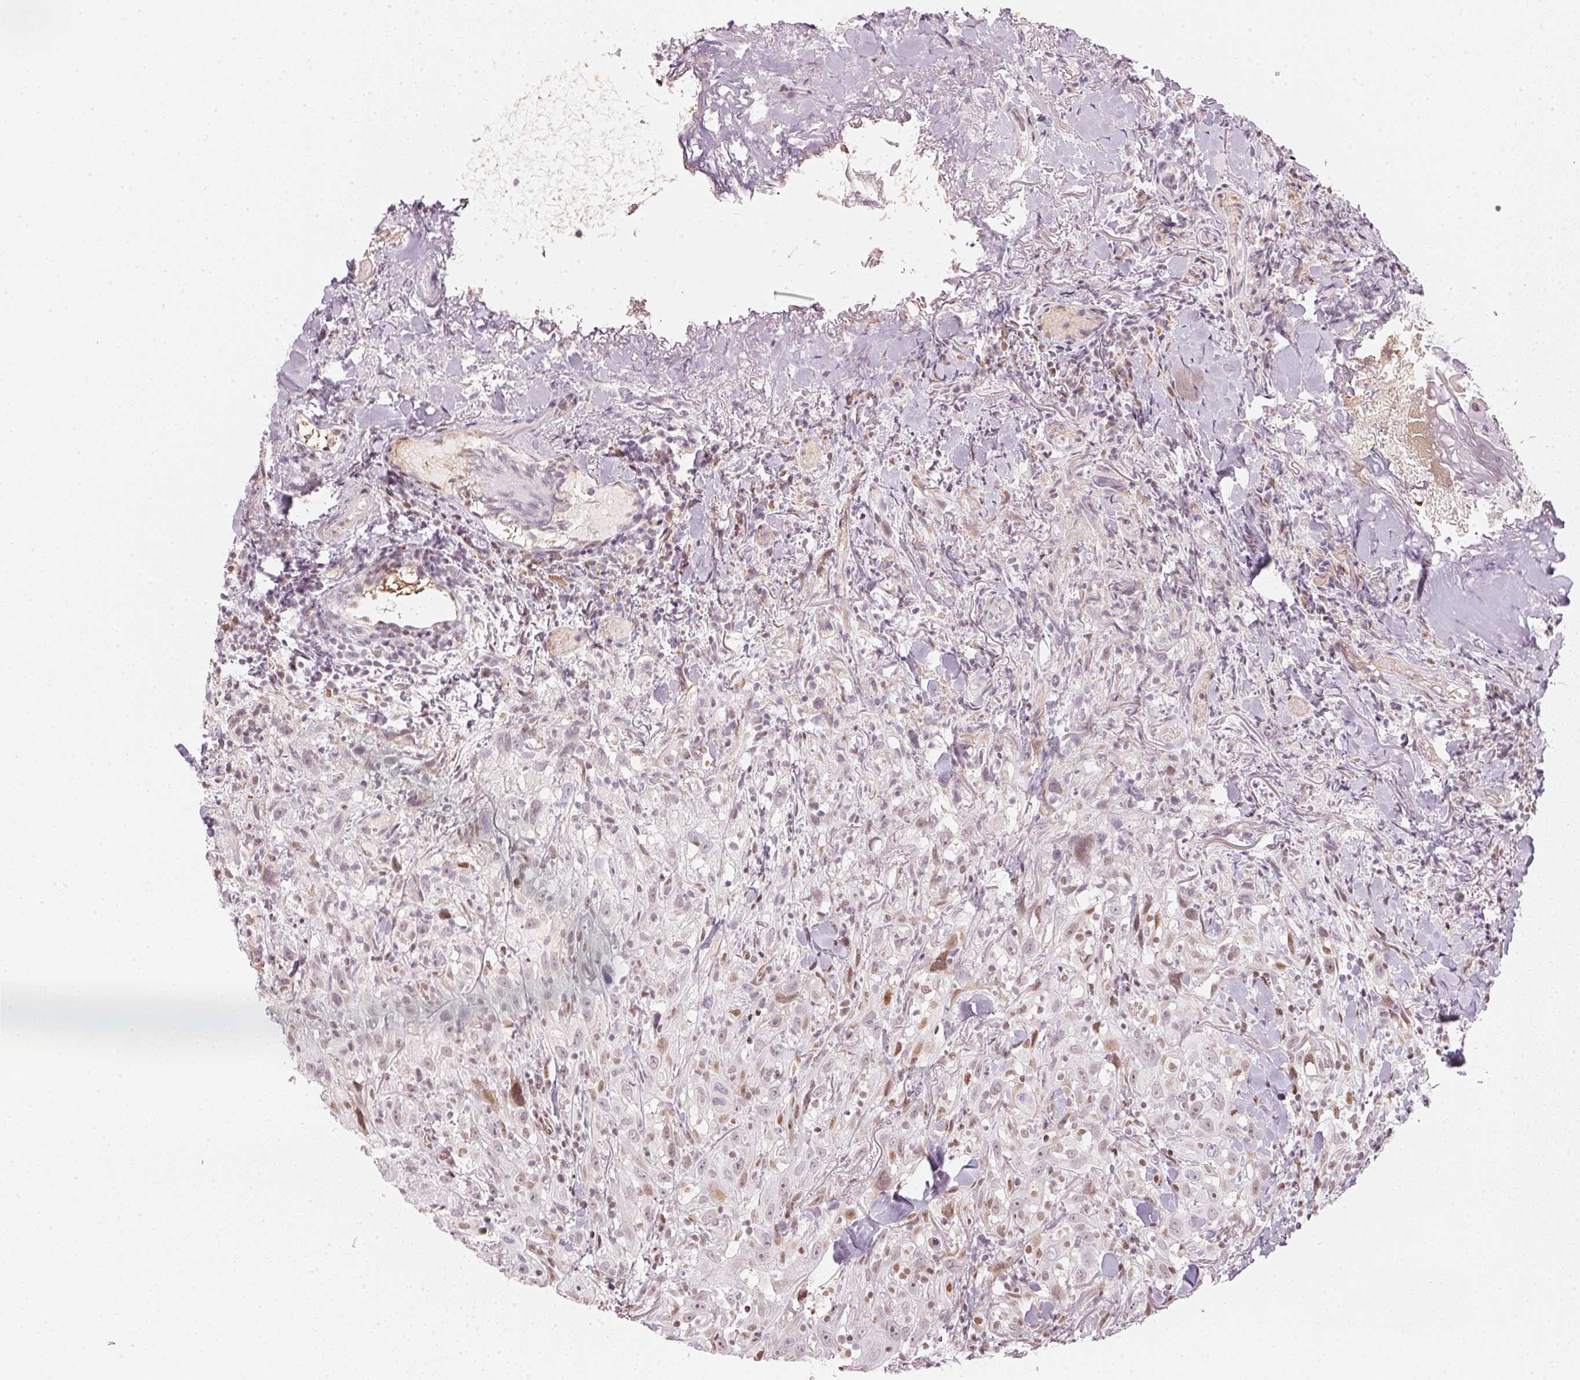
{"staining": {"intensity": "negative", "quantity": "none", "location": "none"}, "tissue": "head and neck cancer", "cell_type": "Tumor cells", "image_type": "cancer", "snomed": [{"axis": "morphology", "description": "Squamous cell carcinoma, NOS"}, {"axis": "topography", "description": "Head-Neck"}], "caption": "Human squamous cell carcinoma (head and neck) stained for a protein using immunohistochemistry (IHC) exhibits no expression in tumor cells.", "gene": "KAT6A", "patient": {"sex": "female", "age": 95}}